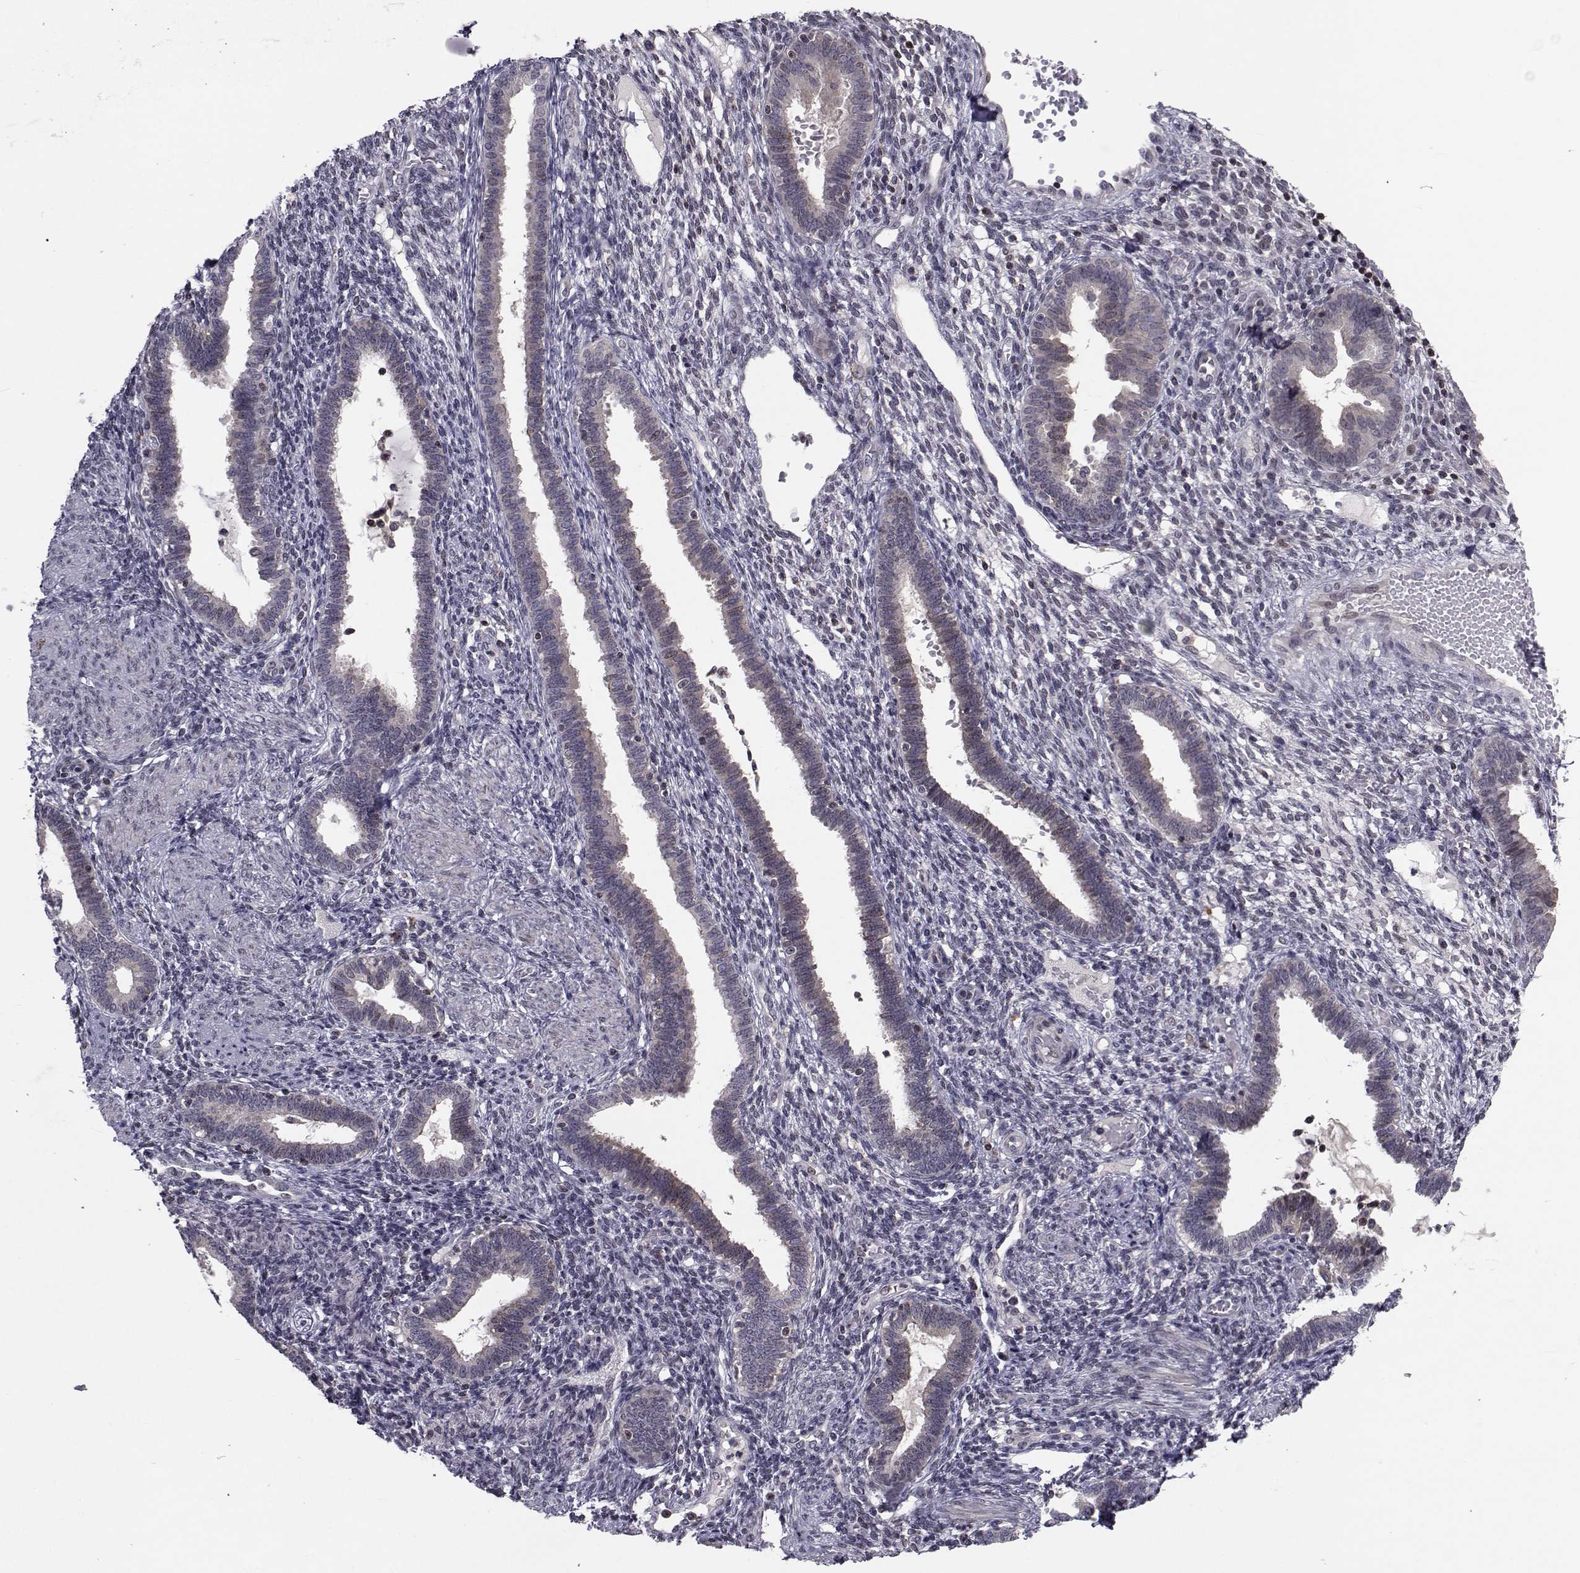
{"staining": {"intensity": "negative", "quantity": "none", "location": "none"}, "tissue": "endometrium", "cell_type": "Cells in endometrial stroma", "image_type": "normal", "snomed": [{"axis": "morphology", "description": "Normal tissue, NOS"}, {"axis": "topography", "description": "Endometrium"}], "caption": "High power microscopy image of an immunohistochemistry histopathology image of benign endometrium, revealing no significant staining in cells in endometrial stroma. (Immunohistochemistry (ihc), brightfield microscopy, high magnification).", "gene": "PCP4L1", "patient": {"sex": "female", "age": 42}}